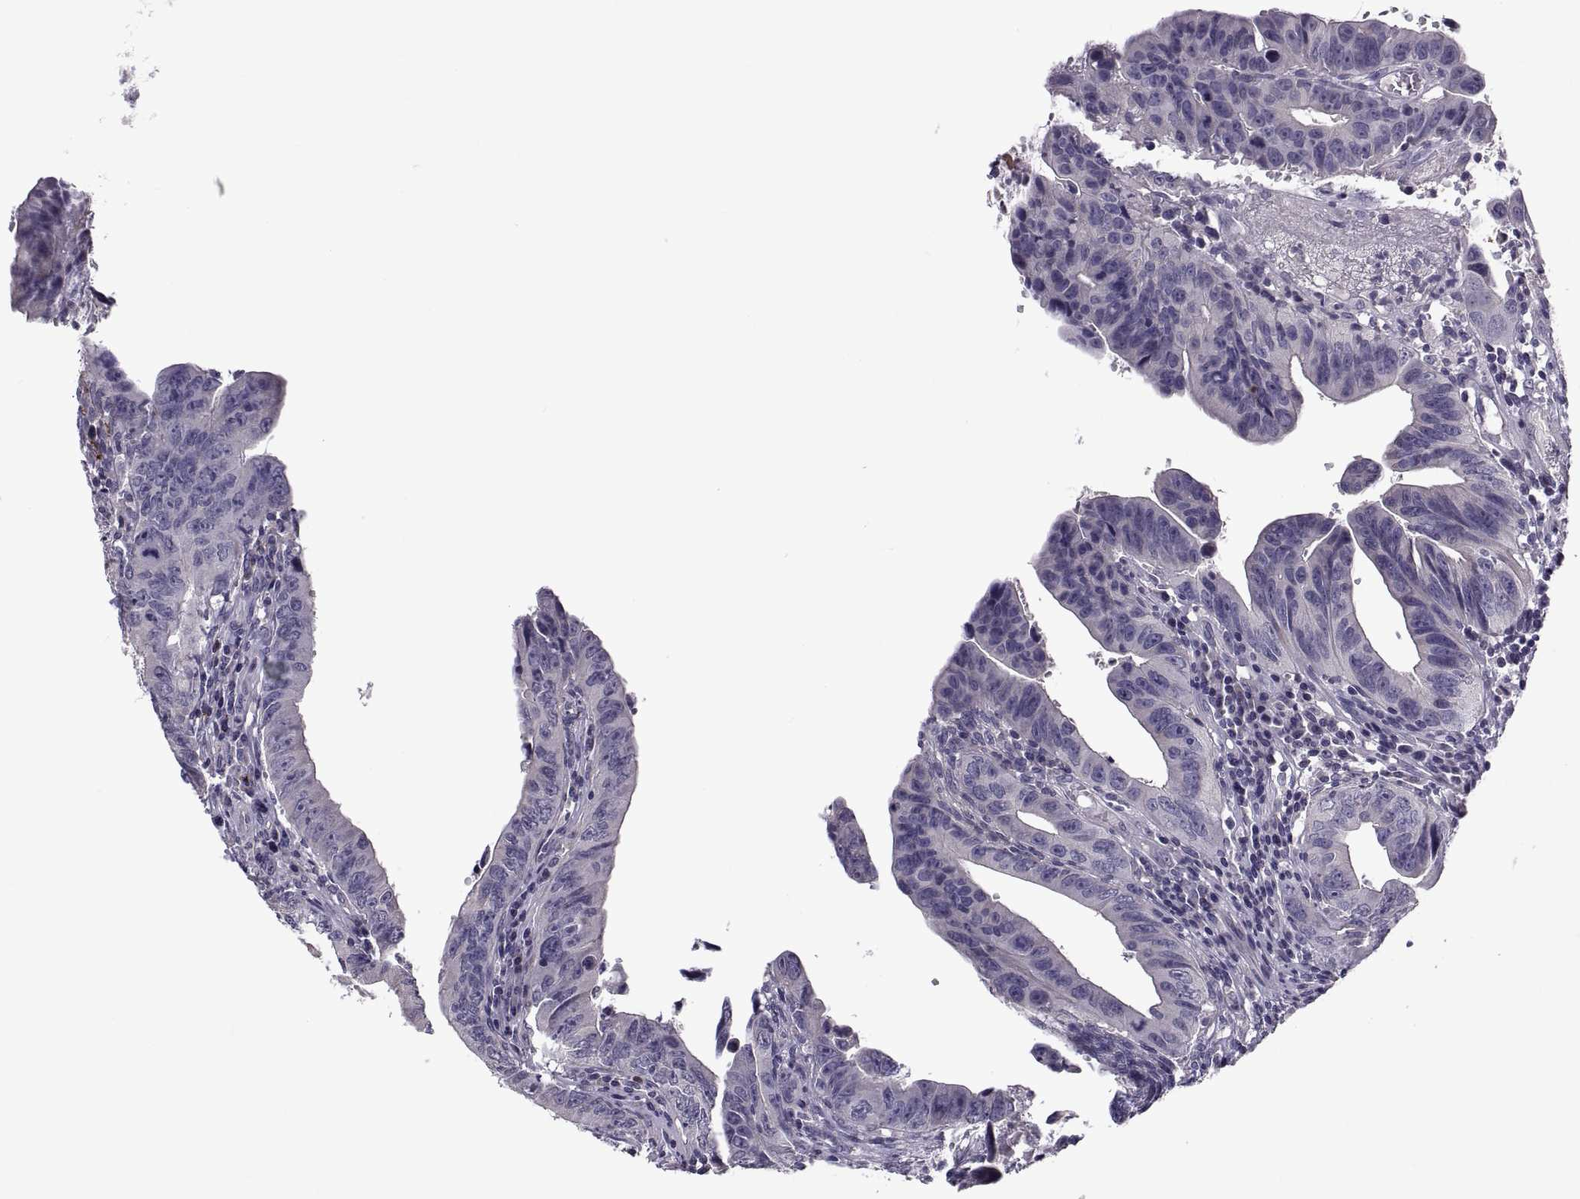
{"staining": {"intensity": "negative", "quantity": "none", "location": "none"}, "tissue": "colorectal cancer", "cell_type": "Tumor cells", "image_type": "cancer", "snomed": [{"axis": "morphology", "description": "Adenocarcinoma, NOS"}, {"axis": "topography", "description": "Colon"}], "caption": "Tumor cells are negative for brown protein staining in colorectal adenocarcinoma.", "gene": "NPTX2", "patient": {"sex": "female", "age": 87}}